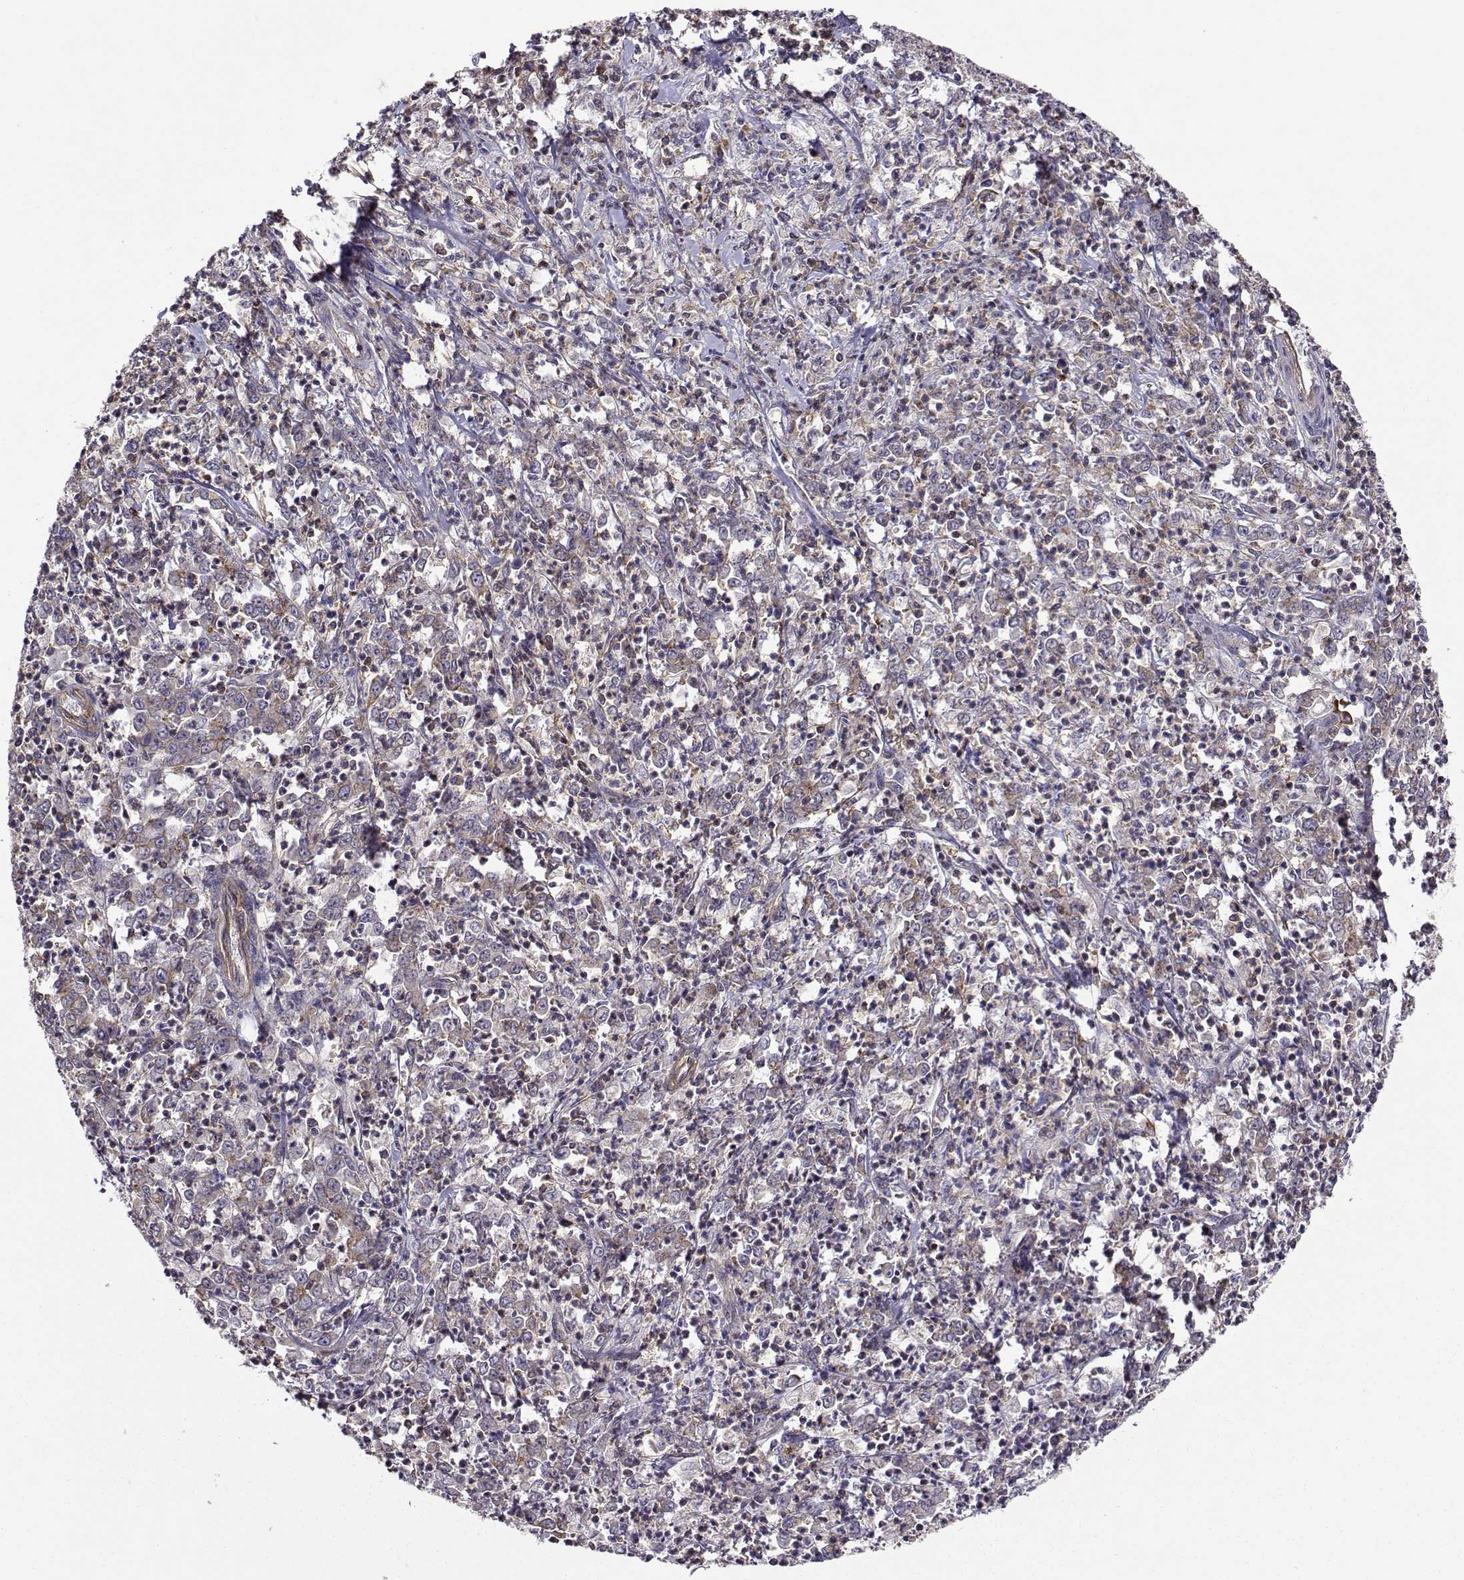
{"staining": {"intensity": "weak", "quantity": "25%-75%", "location": "cytoplasmic/membranous"}, "tissue": "stomach cancer", "cell_type": "Tumor cells", "image_type": "cancer", "snomed": [{"axis": "morphology", "description": "Adenocarcinoma, NOS"}, {"axis": "topography", "description": "Stomach, lower"}], "caption": "Immunohistochemistry (IHC) photomicrograph of human adenocarcinoma (stomach) stained for a protein (brown), which shows low levels of weak cytoplasmic/membranous expression in about 25%-75% of tumor cells.", "gene": "ITGB8", "patient": {"sex": "female", "age": 71}}